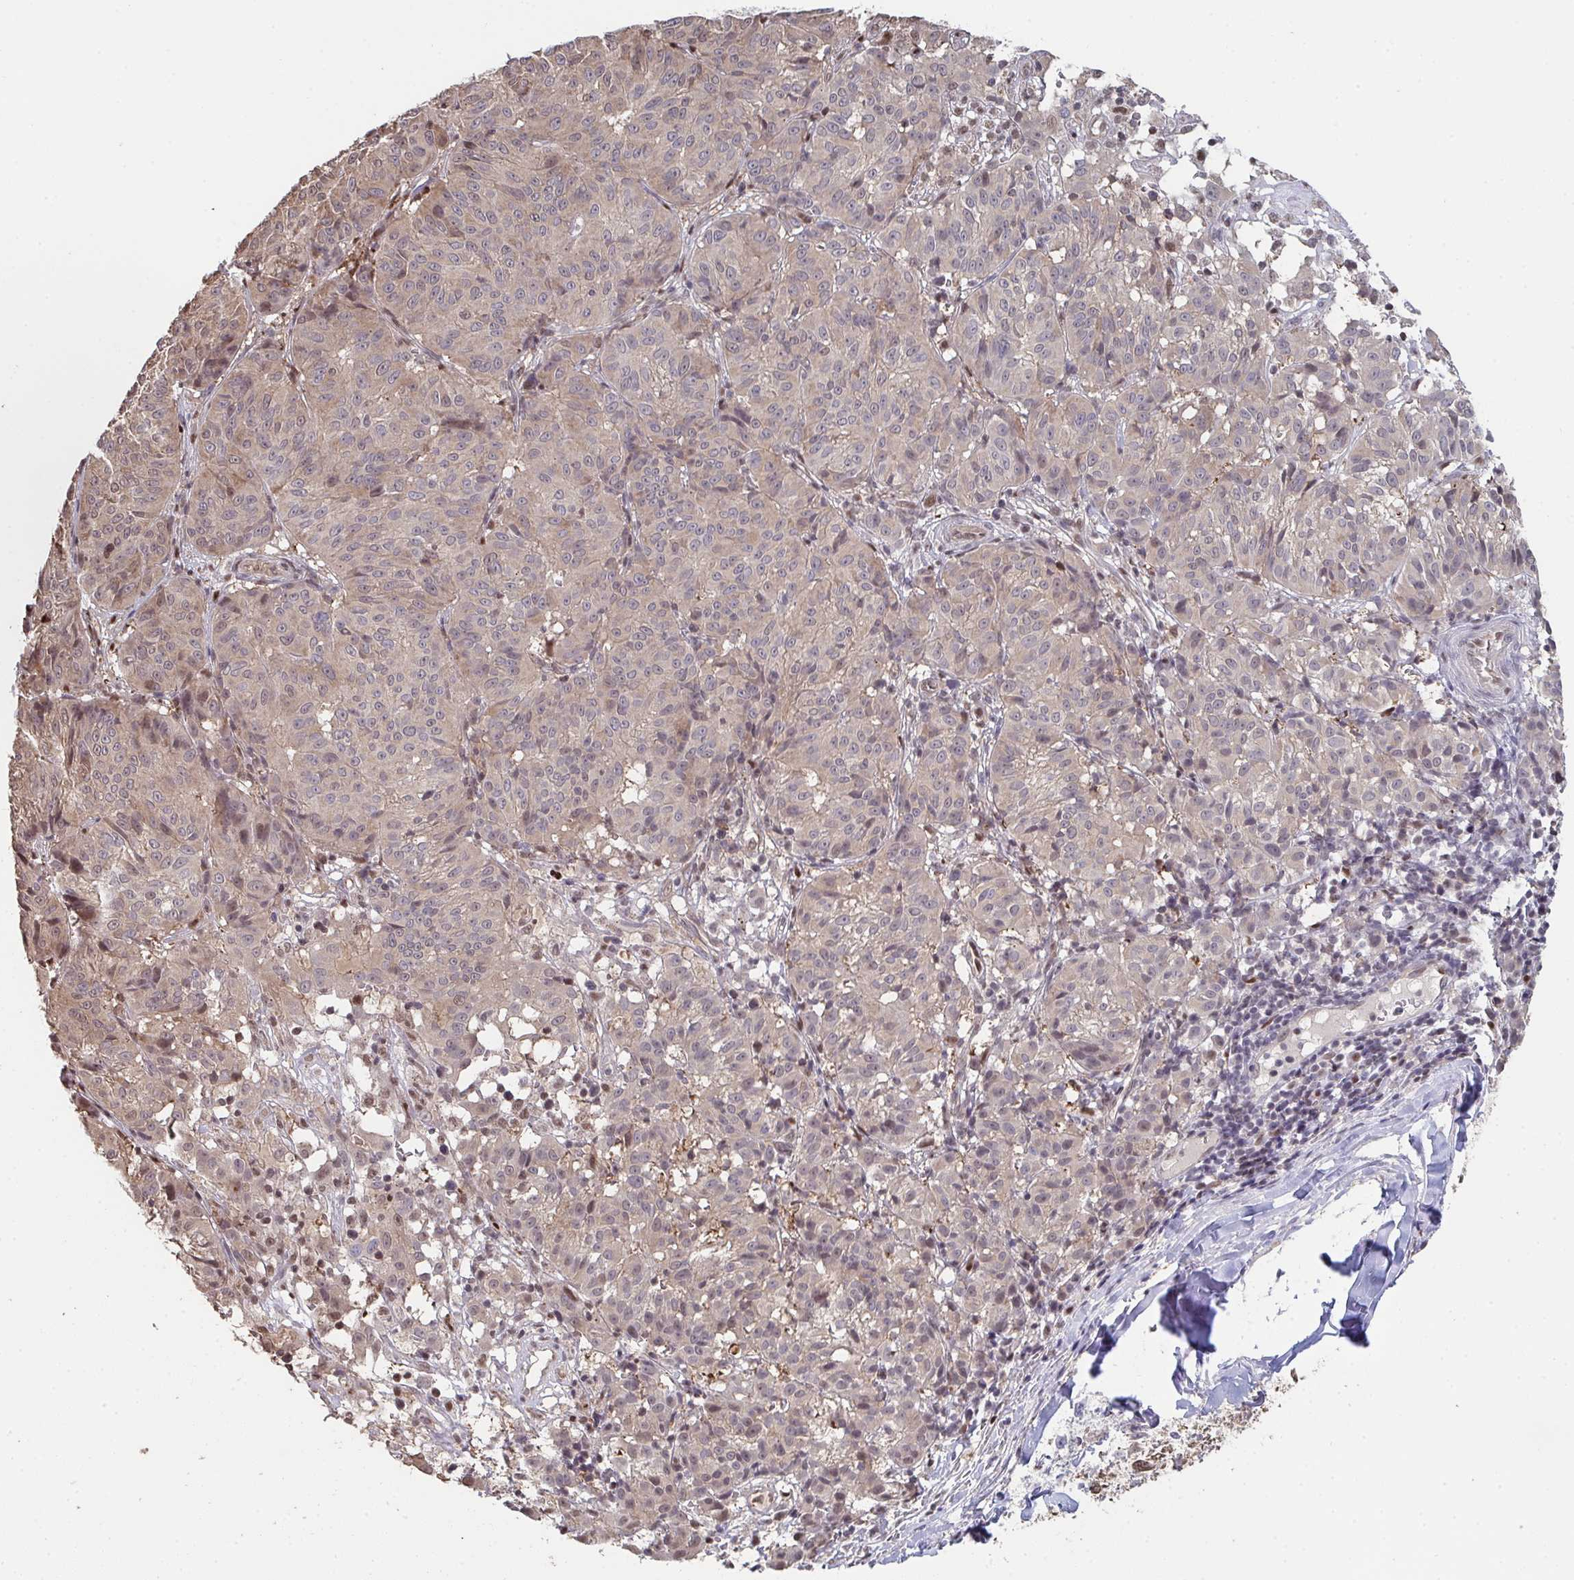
{"staining": {"intensity": "weak", "quantity": "25%-75%", "location": "cytoplasmic/membranous"}, "tissue": "melanoma", "cell_type": "Tumor cells", "image_type": "cancer", "snomed": [{"axis": "morphology", "description": "Malignant melanoma, NOS"}, {"axis": "topography", "description": "Skin"}], "caption": "Immunohistochemical staining of malignant melanoma shows low levels of weak cytoplasmic/membranous positivity in approximately 25%-75% of tumor cells.", "gene": "ACD", "patient": {"sex": "female", "age": 72}}